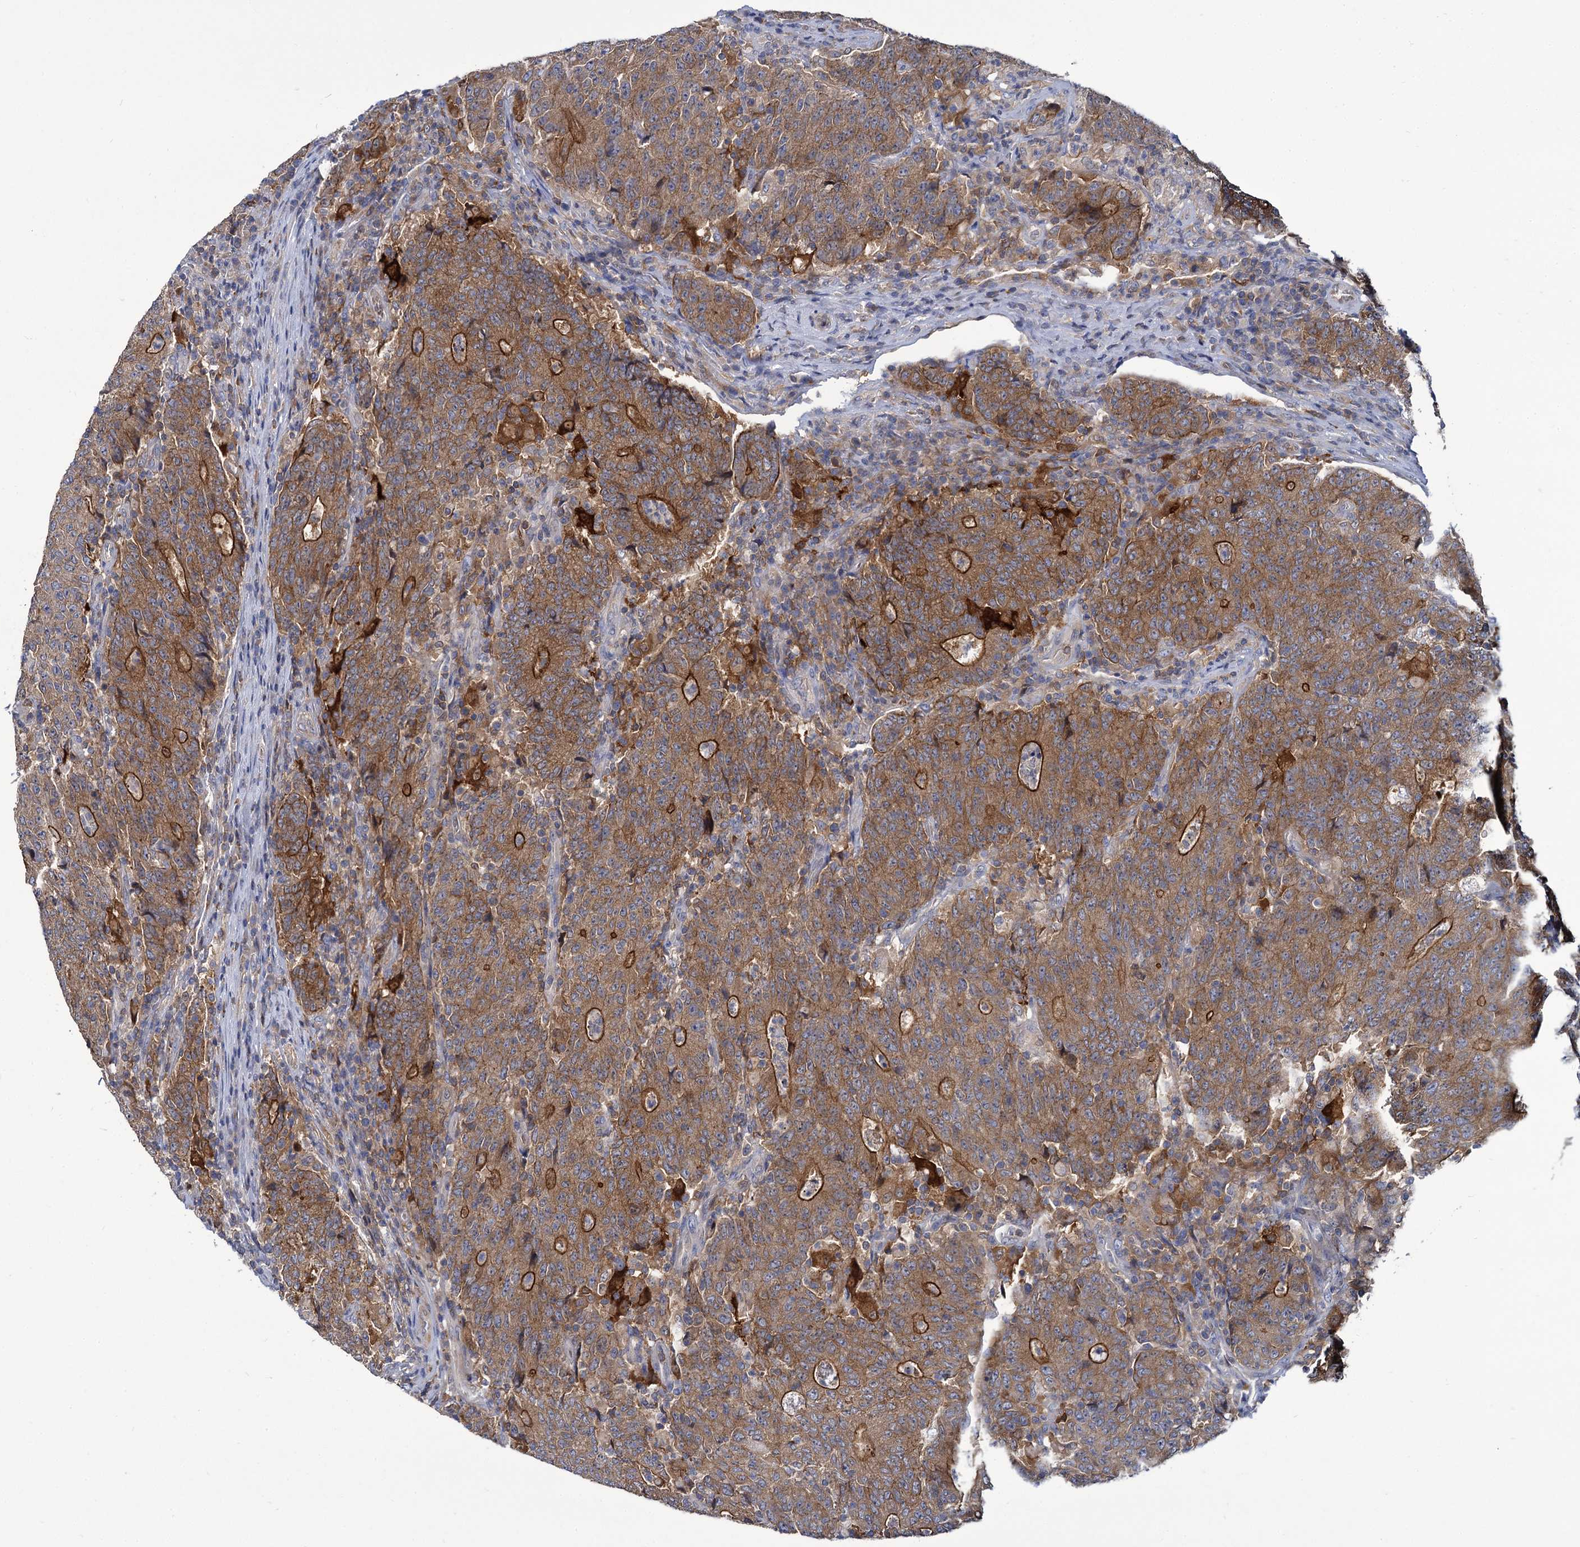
{"staining": {"intensity": "moderate", "quantity": ">75%", "location": "cytoplasmic/membranous"}, "tissue": "colorectal cancer", "cell_type": "Tumor cells", "image_type": "cancer", "snomed": [{"axis": "morphology", "description": "Adenocarcinoma, NOS"}, {"axis": "topography", "description": "Colon"}], "caption": "About >75% of tumor cells in human colorectal cancer (adenocarcinoma) show moderate cytoplasmic/membranous protein positivity as visualized by brown immunohistochemical staining.", "gene": "GCLC", "patient": {"sex": "female", "age": 75}}